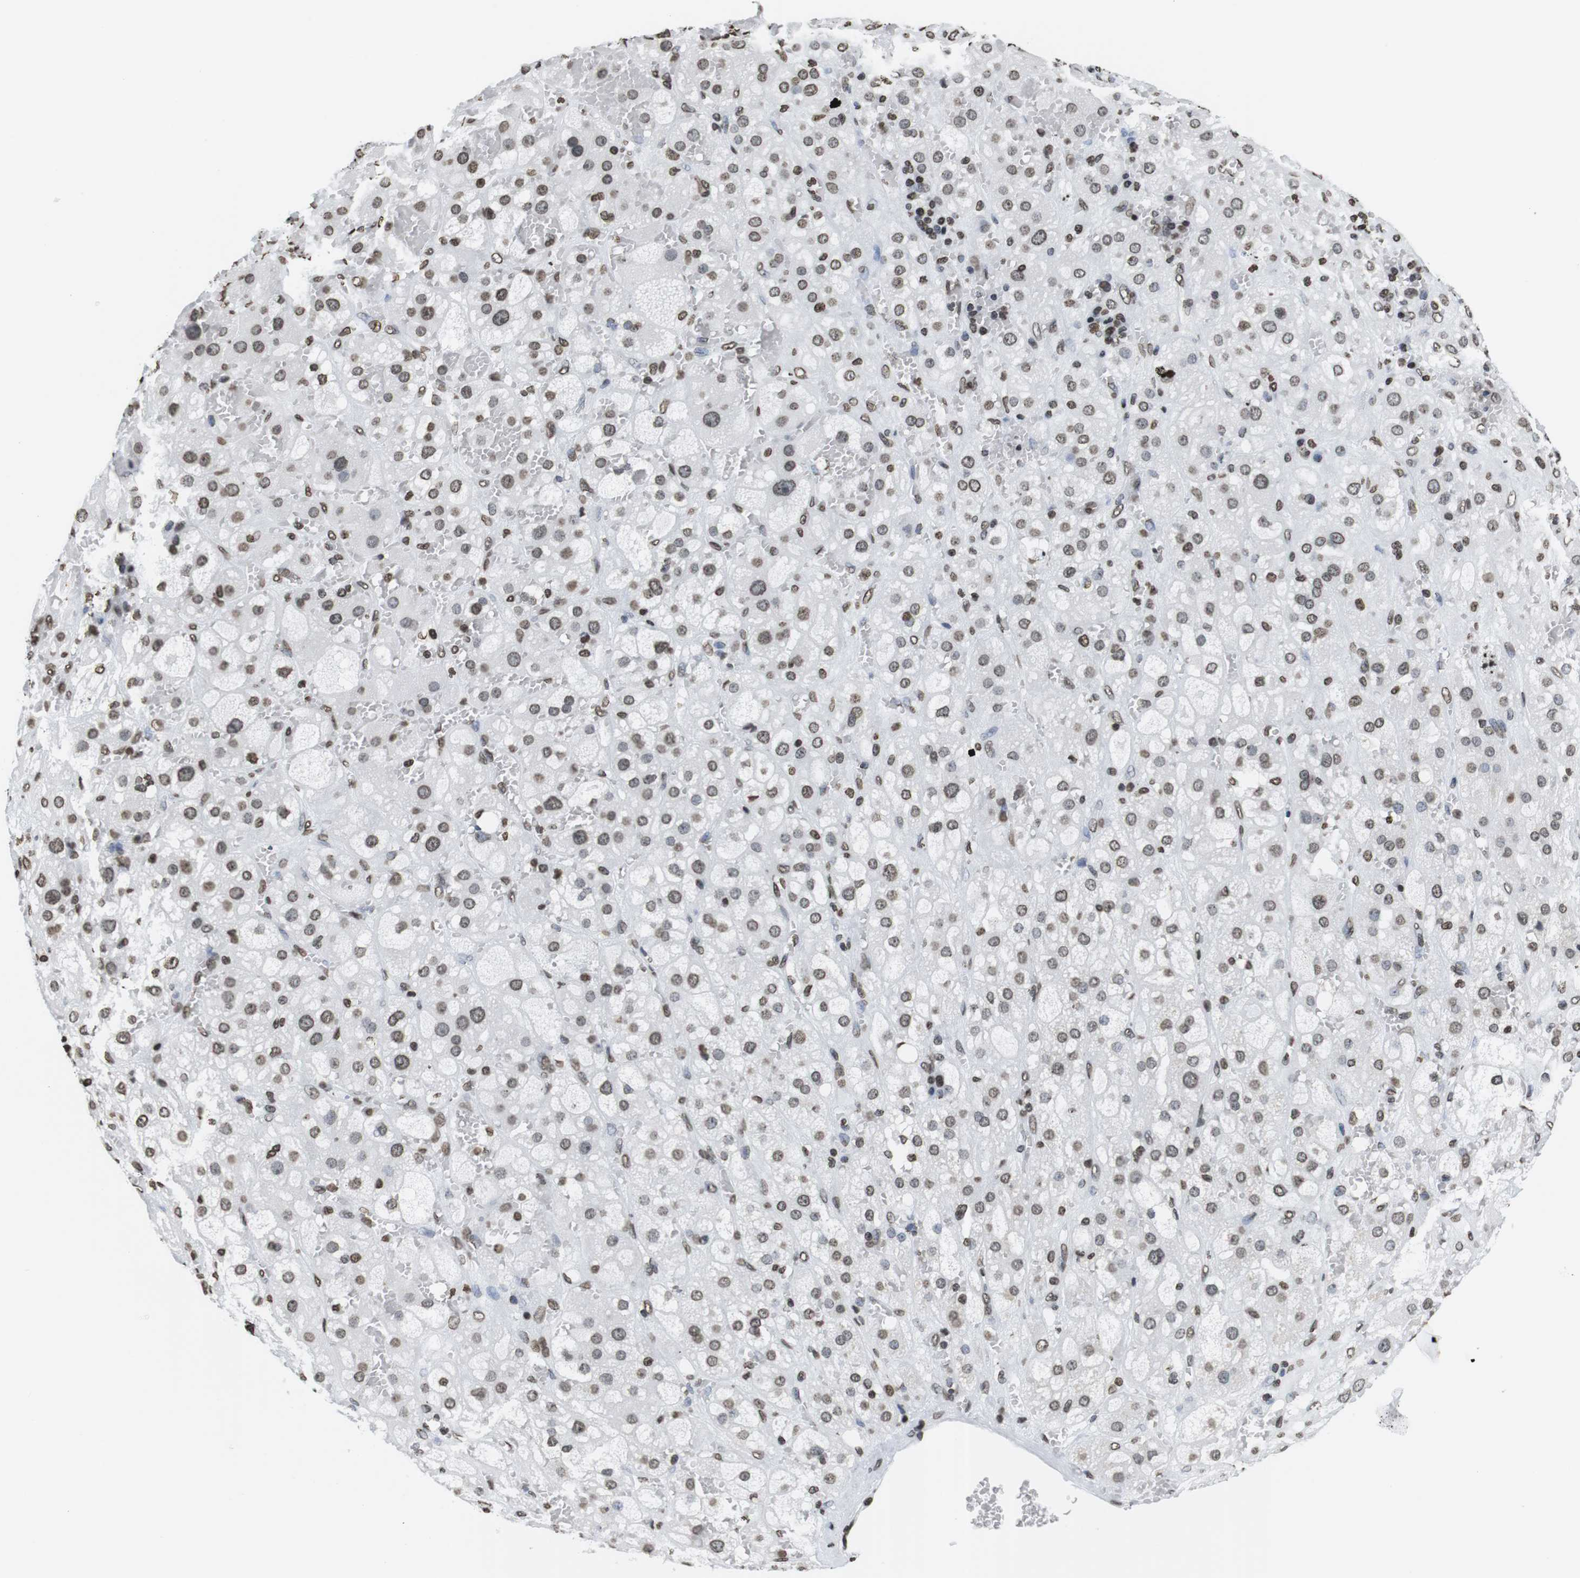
{"staining": {"intensity": "moderate", "quantity": "25%-75%", "location": "nuclear"}, "tissue": "adrenal gland", "cell_type": "Glandular cells", "image_type": "normal", "snomed": [{"axis": "morphology", "description": "Normal tissue, NOS"}, {"axis": "topography", "description": "Adrenal gland"}], "caption": "Immunohistochemistry (IHC) image of normal human adrenal gland stained for a protein (brown), which exhibits medium levels of moderate nuclear expression in about 25%-75% of glandular cells.", "gene": "BSX", "patient": {"sex": "female", "age": 47}}